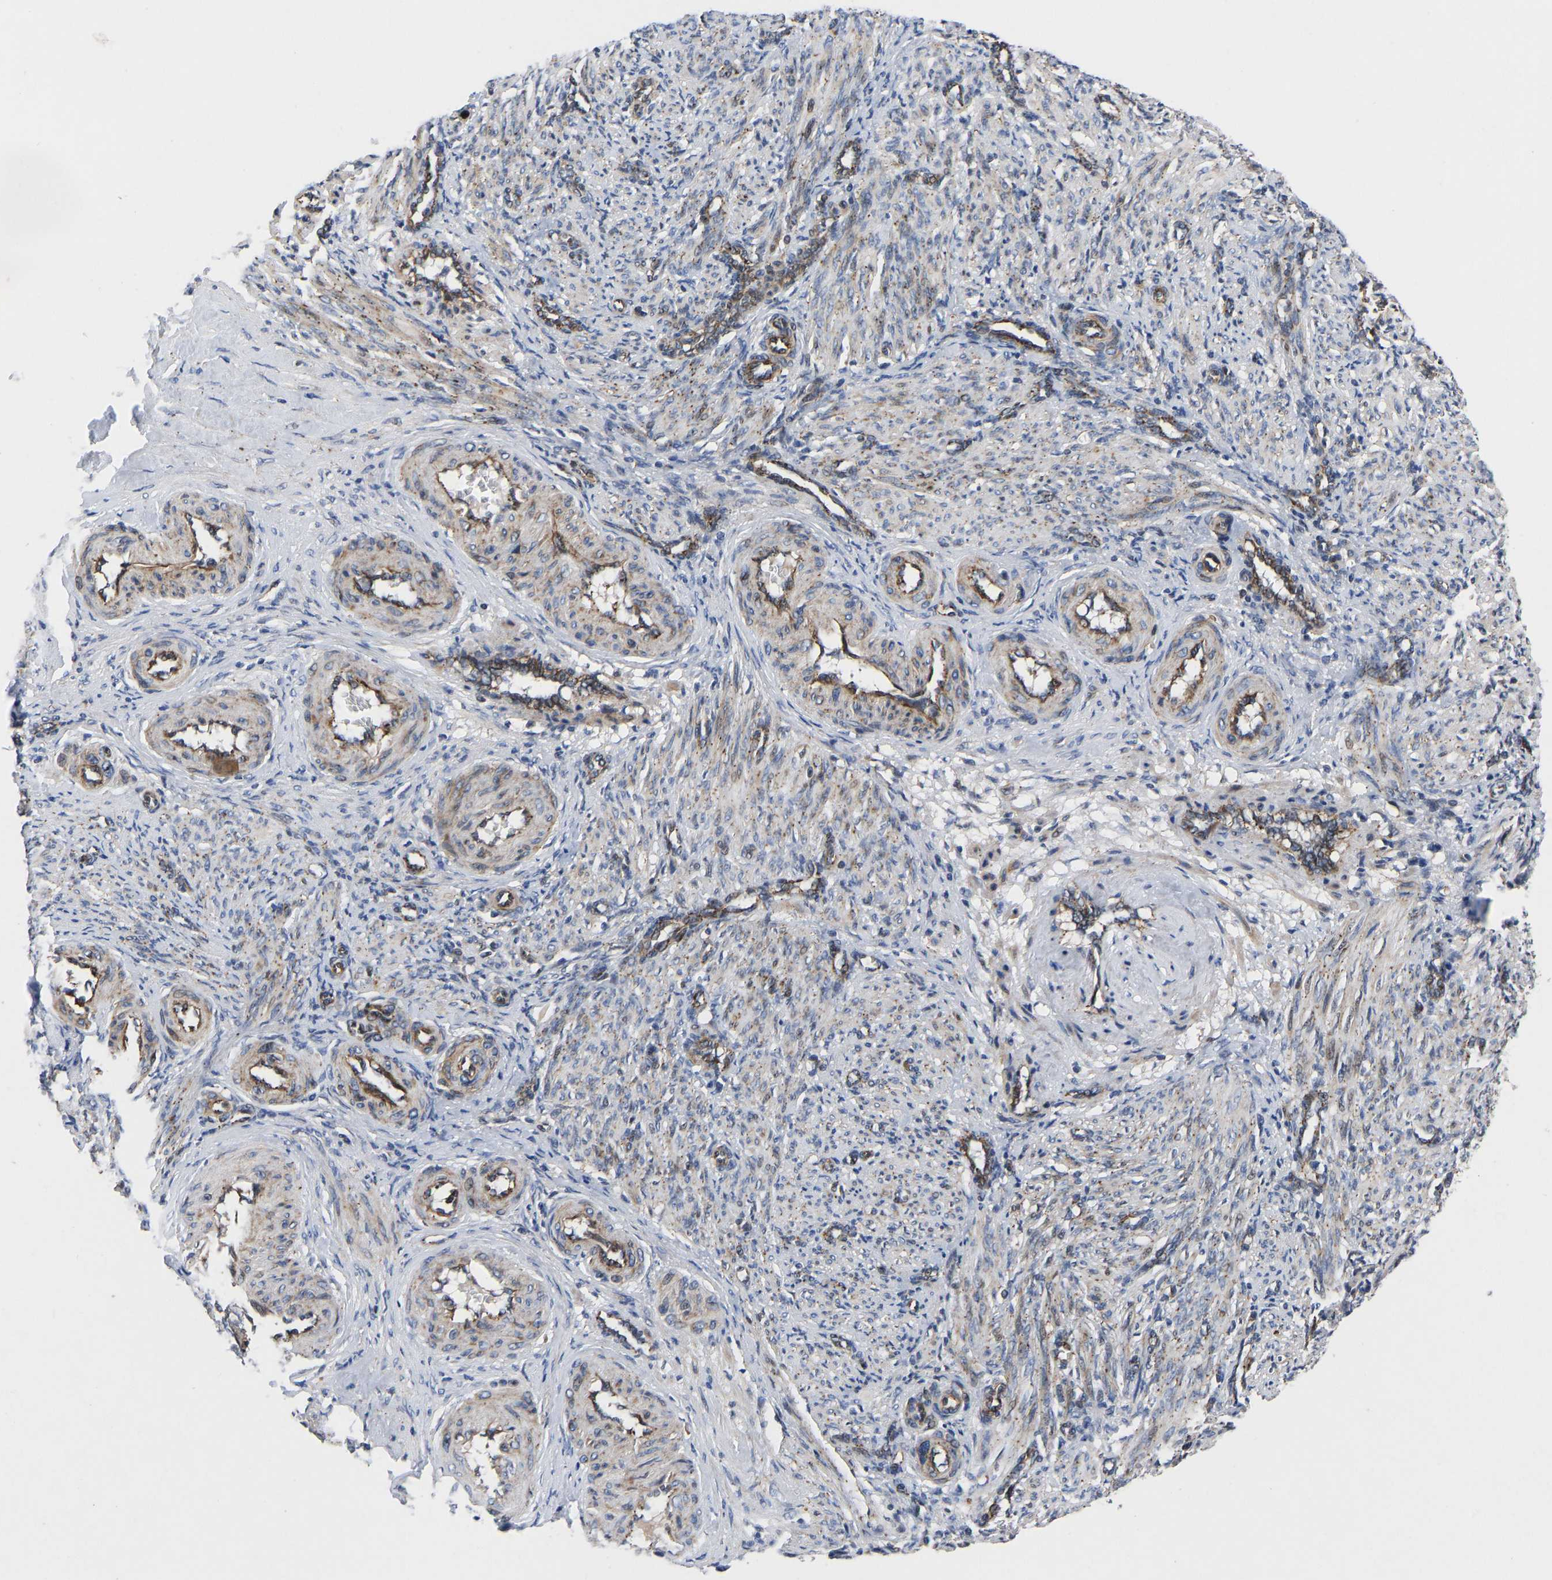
{"staining": {"intensity": "moderate", "quantity": "25%-75%", "location": "cytoplasmic/membranous"}, "tissue": "smooth muscle", "cell_type": "Smooth muscle cells", "image_type": "normal", "snomed": [{"axis": "morphology", "description": "Normal tissue, NOS"}, {"axis": "topography", "description": "Endometrium"}], "caption": "Protein analysis of normal smooth muscle demonstrates moderate cytoplasmic/membranous staining in approximately 25%-75% of smooth muscle cells. (Stains: DAB in brown, nuclei in blue, Microscopy: brightfield microscopy at high magnification).", "gene": "TMEM38B", "patient": {"sex": "female", "age": 33}}